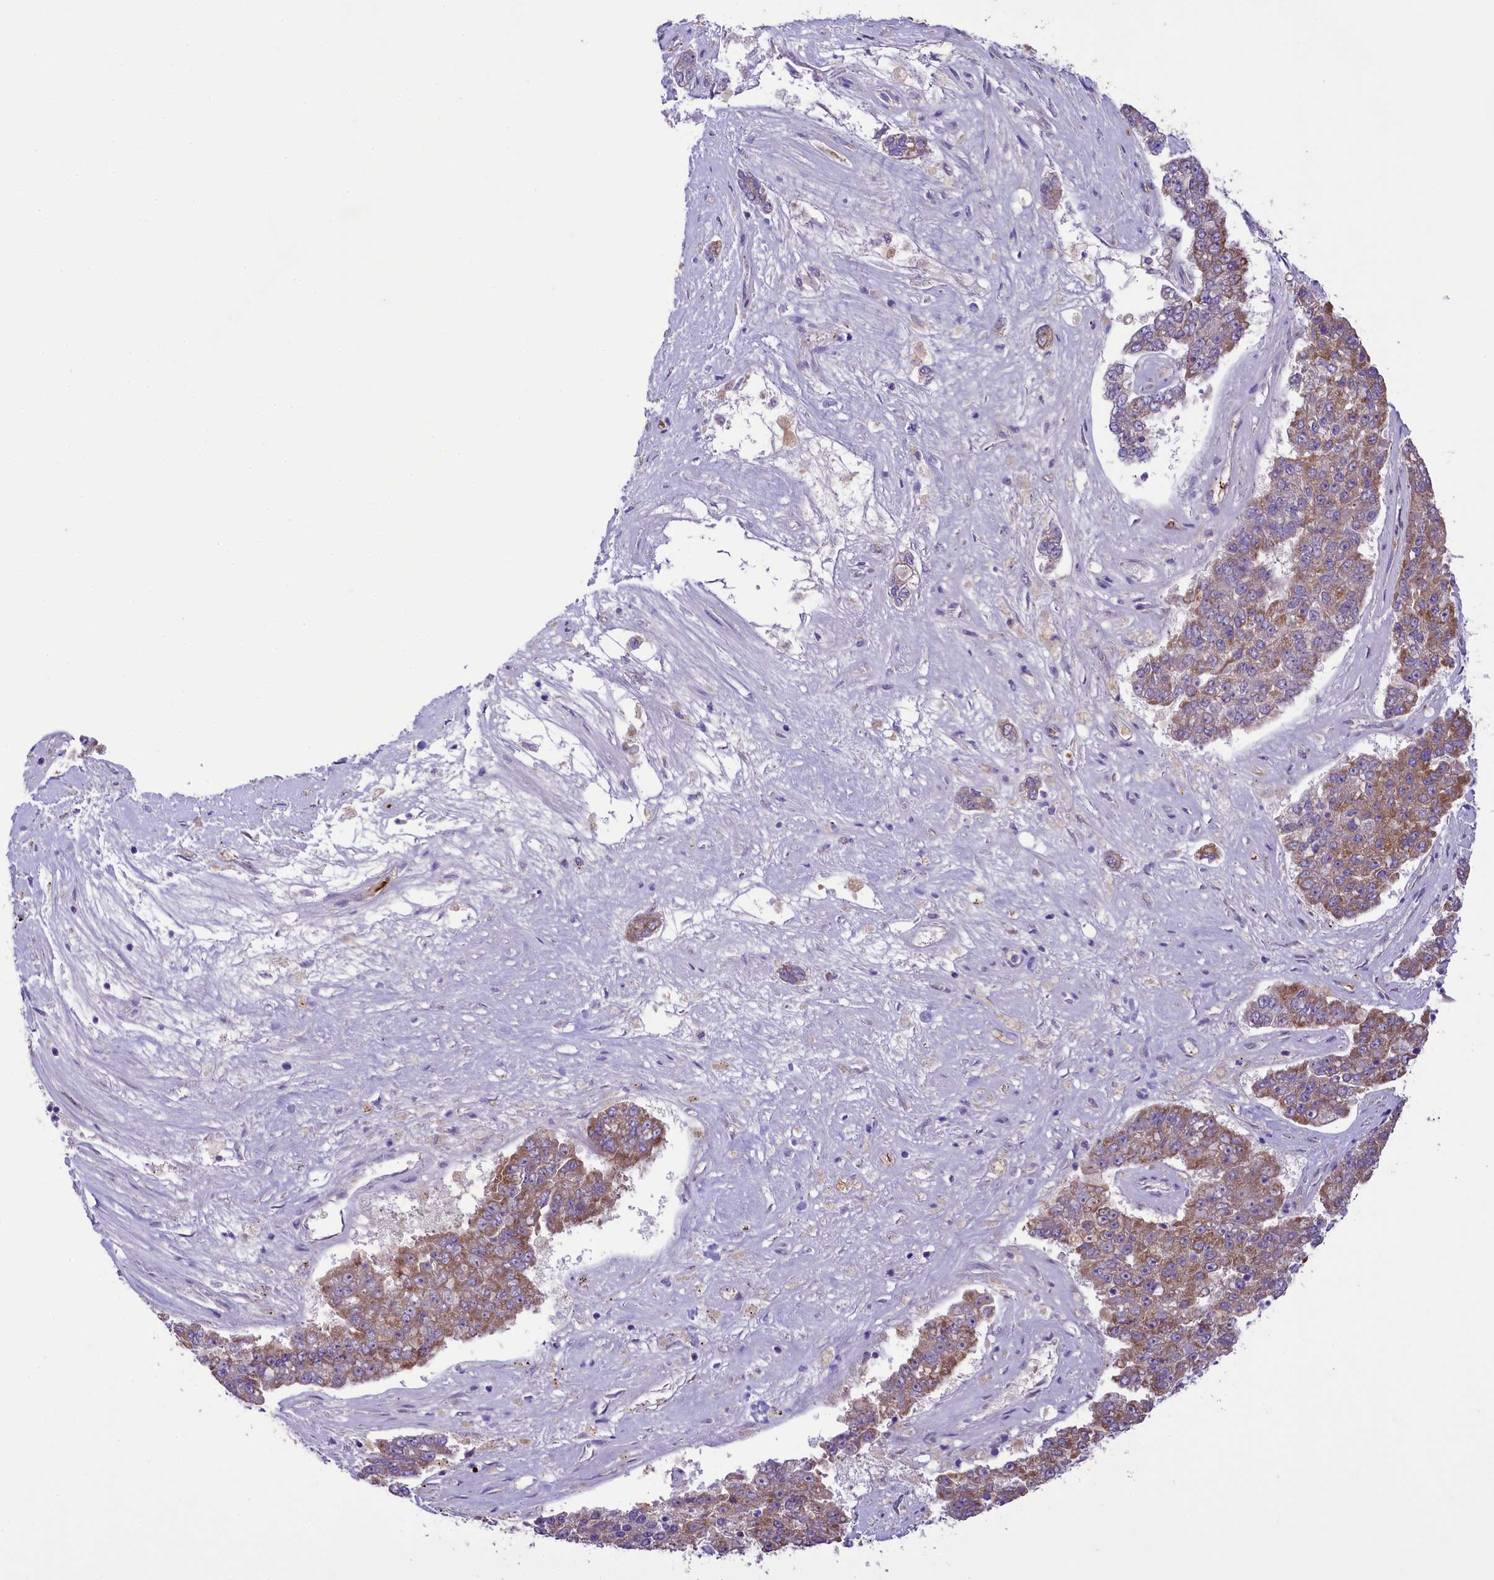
{"staining": {"intensity": "moderate", "quantity": ">75%", "location": "cytoplasmic/membranous"}, "tissue": "pancreatic cancer", "cell_type": "Tumor cells", "image_type": "cancer", "snomed": [{"axis": "morphology", "description": "Adenocarcinoma, NOS"}, {"axis": "topography", "description": "Pancreas"}], "caption": "Pancreatic cancer stained with DAB (3,3'-diaminobenzidine) immunohistochemistry displays medium levels of moderate cytoplasmic/membranous staining in about >75% of tumor cells.", "gene": "LARP4", "patient": {"sex": "male", "age": 50}}